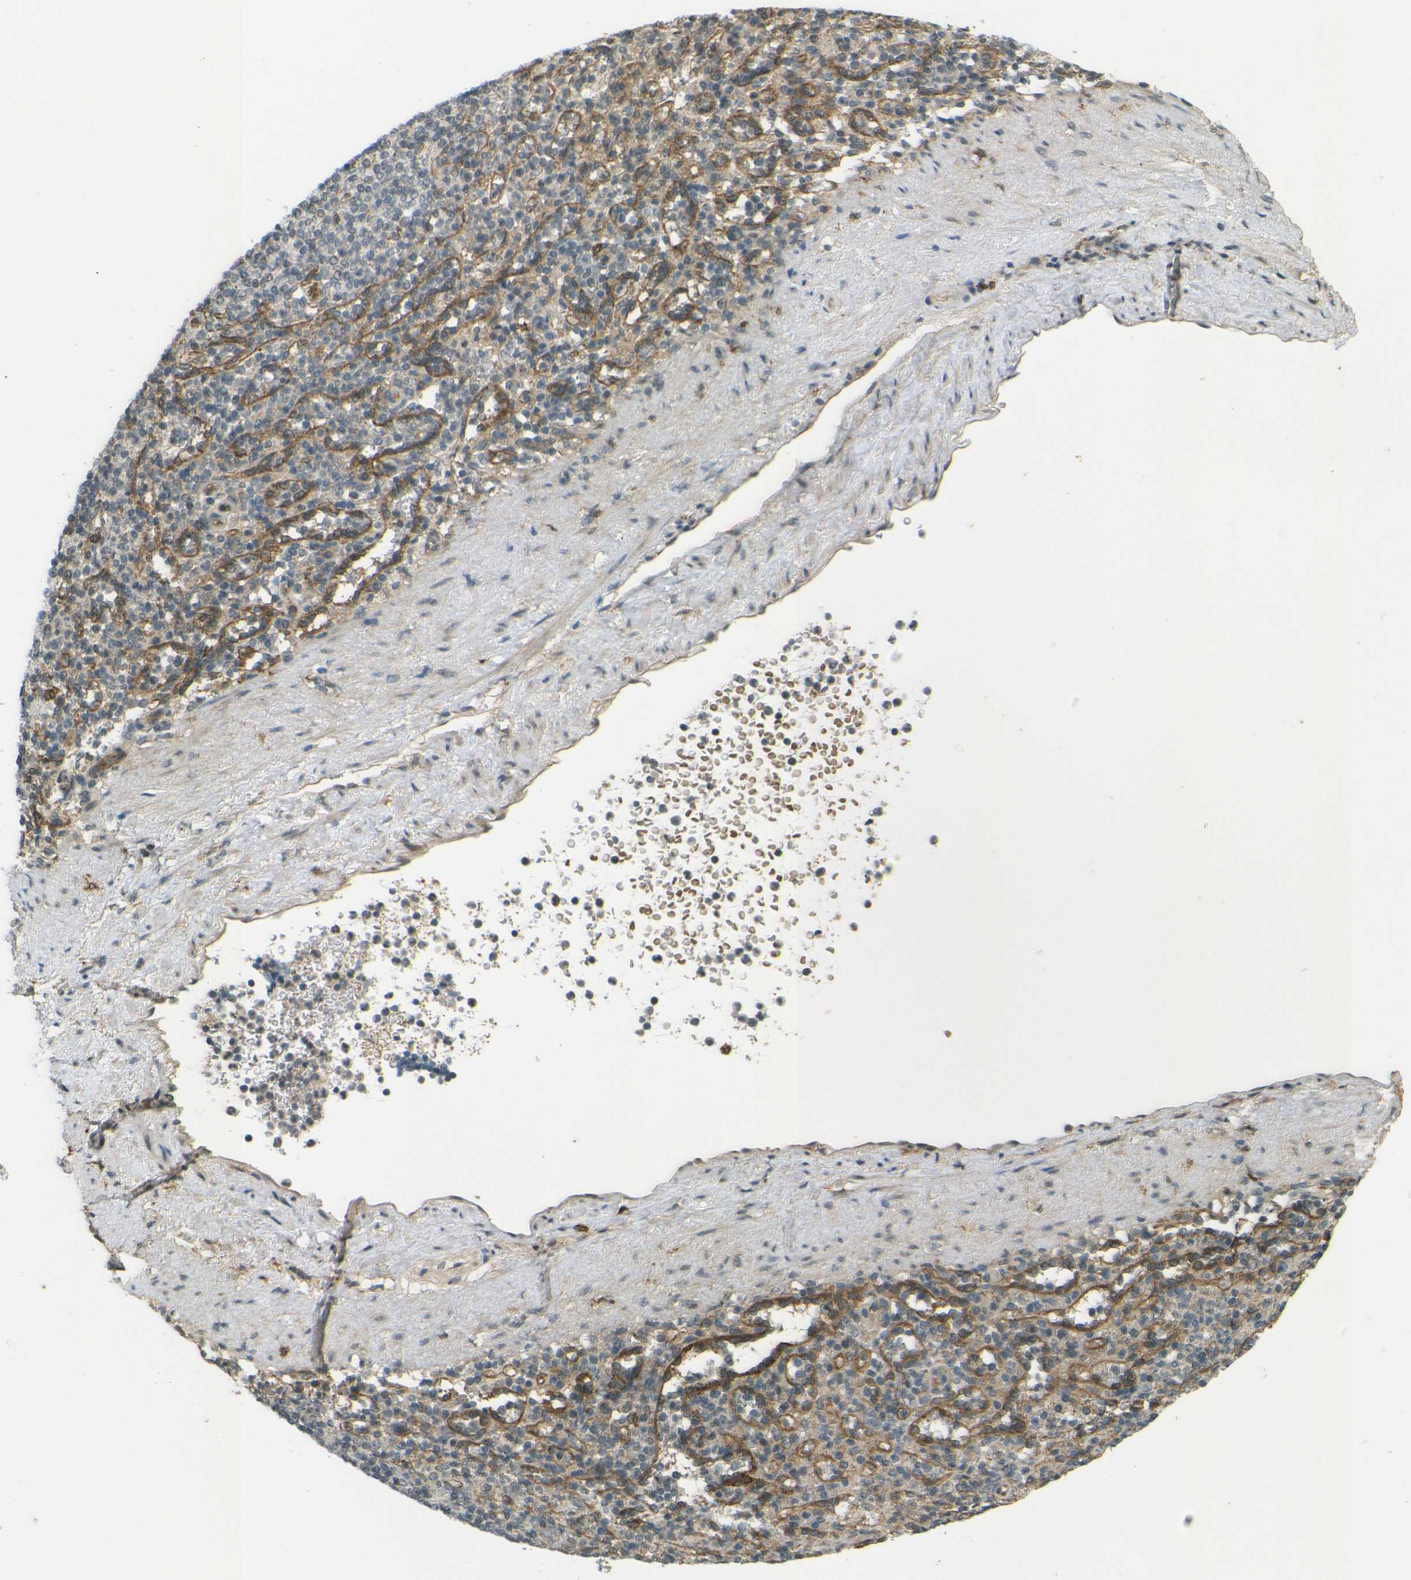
{"staining": {"intensity": "moderate", "quantity": ">75%", "location": "cytoplasmic/membranous"}, "tissue": "spleen", "cell_type": "Cells in red pulp", "image_type": "normal", "snomed": [{"axis": "morphology", "description": "Normal tissue, NOS"}, {"axis": "topography", "description": "Spleen"}], "caption": "Spleen stained with IHC shows moderate cytoplasmic/membranous positivity in approximately >75% of cells in red pulp.", "gene": "DAB2", "patient": {"sex": "female", "age": 74}}